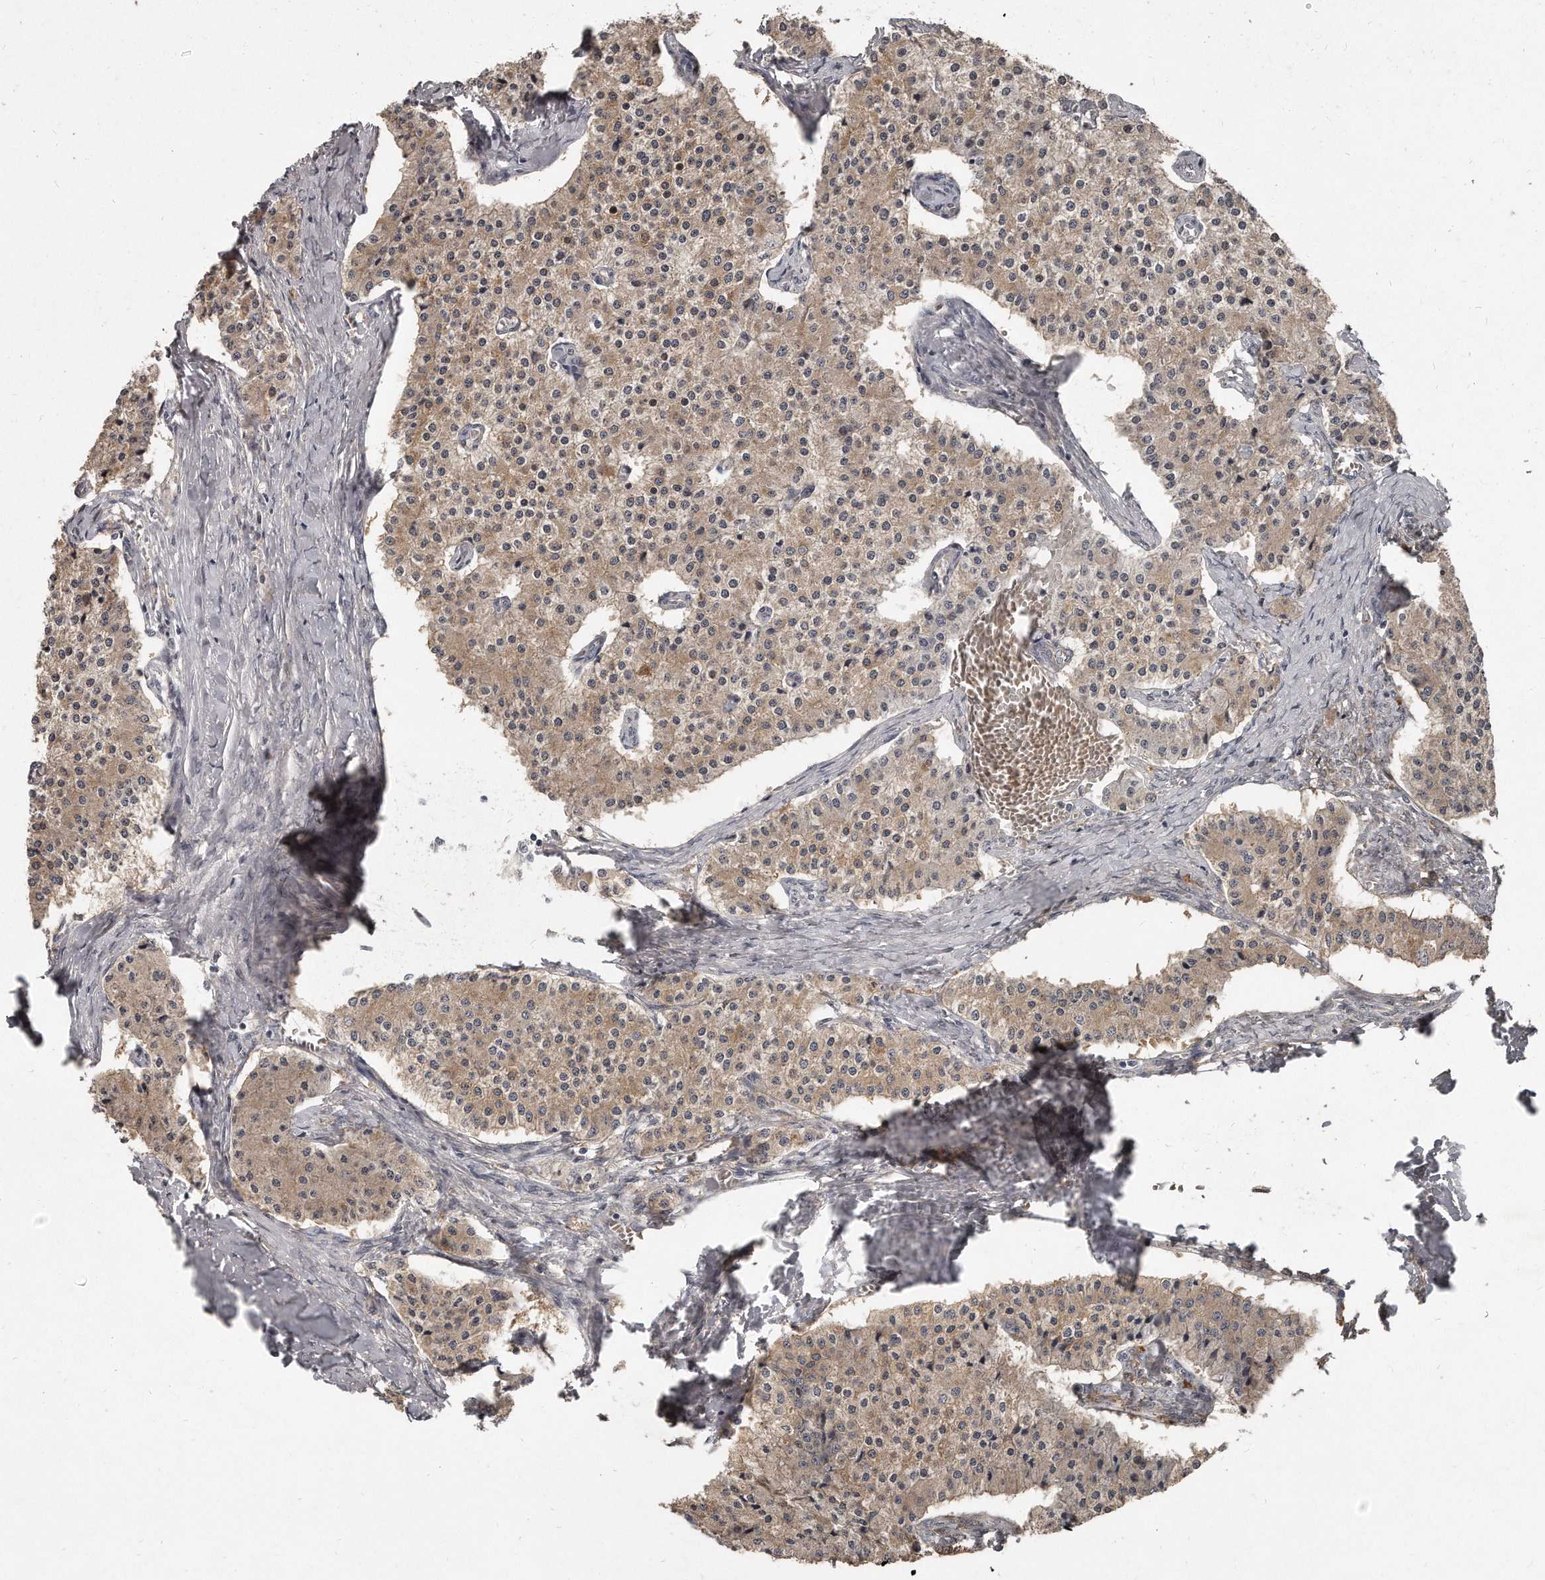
{"staining": {"intensity": "moderate", "quantity": ">75%", "location": "cytoplasmic/membranous"}, "tissue": "carcinoid", "cell_type": "Tumor cells", "image_type": "cancer", "snomed": [{"axis": "morphology", "description": "Carcinoid, malignant, NOS"}, {"axis": "topography", "description": "Colon"}], "caption": "Moderate cytoplasmic/membranous positivity for a protein is present in approximately >75% of tumor cells of carcinoid using IHC.", "gene": "GRB10", "patient": {"sex": "female", "age": 52}}